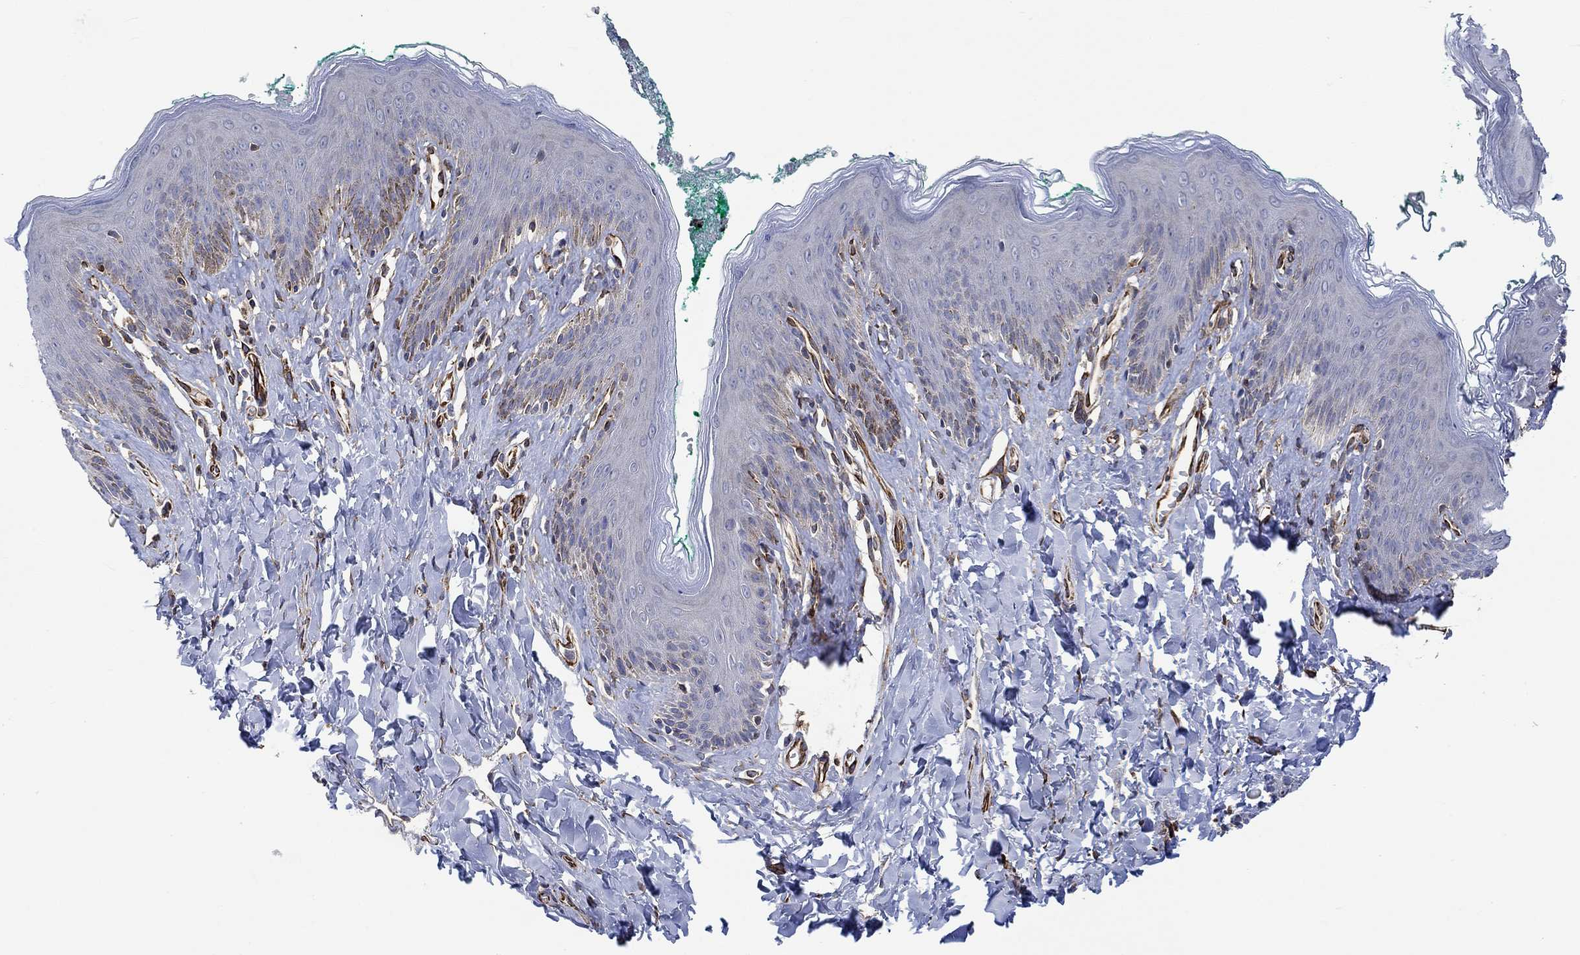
{"staining": {"intensity": "weak", "quantity": "<25%", "location": "cytoplasmic/membranous"}, "tissue": "skin", "cell_type": "Epidermal cells", "image_type": "normal", "snomed": [{"axis": "morphology", "description": "Normal tissue, NOS"}, {"axis": "topography", "description": "Vulva"}], "caption": "IHC micrograph of unremarkable skin: skin stained with DAB (3,3'-diaminobenzidine) exhibits no significant protein positivity in epidermal cells.", "gene": "CAMK1D", "patient": {"sex": "female", "age": 66}}